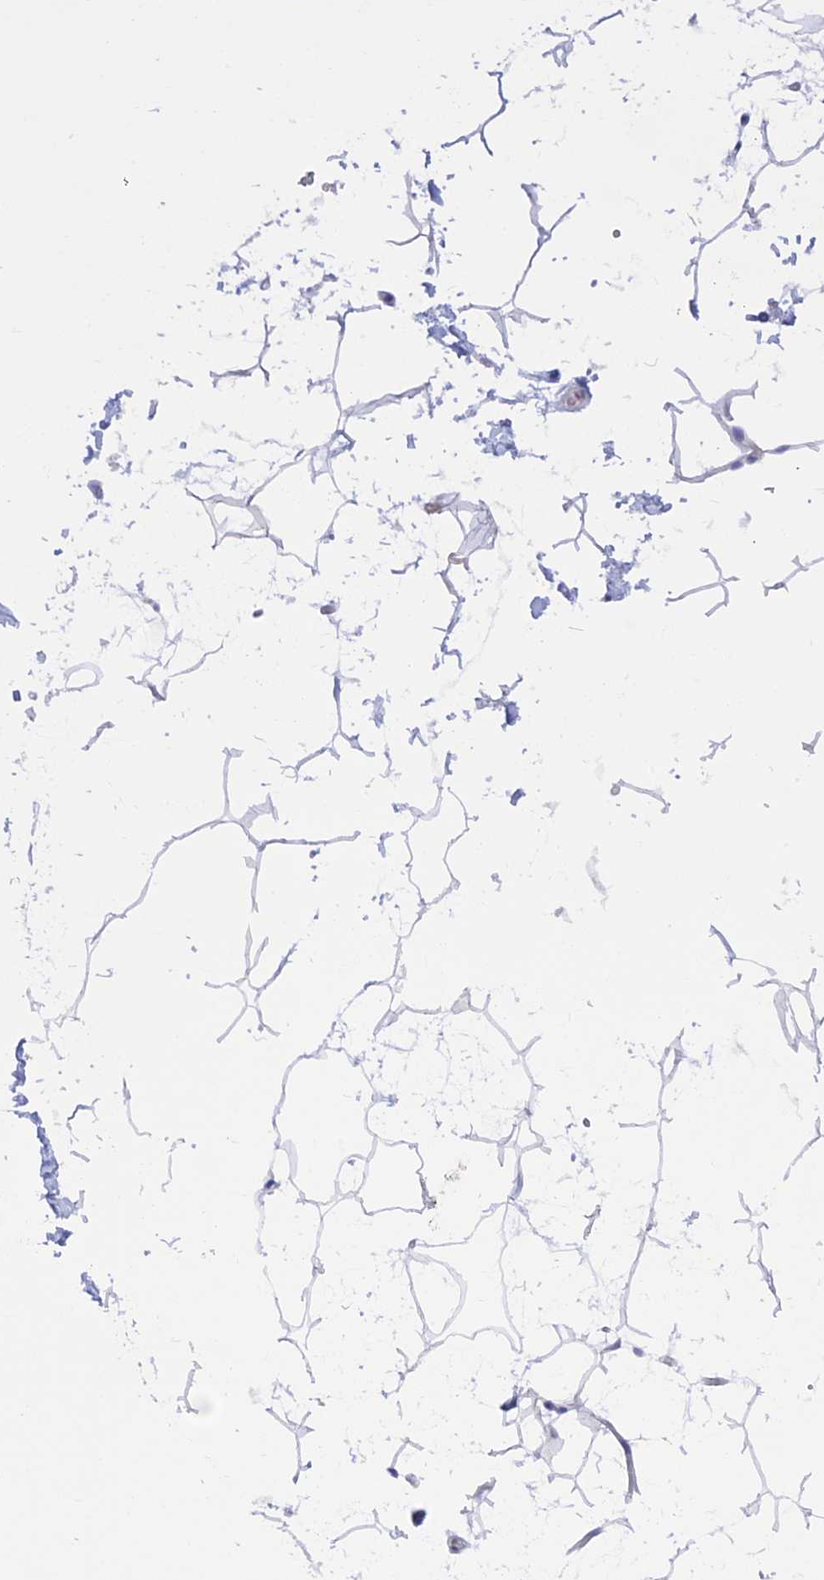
{"staining": {"intensity": "negative", "quantity": "none", "location": "none"}, "tissue": "adipose tissue", "cell_type": "Adipocytes", "image_type": "normal", "snomed": [{"axis": "morphology", "description": "Normal tissue, NOS"}, {"axis": "topography", "description": "Gallbladder"}, {"axis": "topography", "description": "Peripheral nerve tissue"}], "caption": "IHC of benign adipose tissue shows no positivity in adipocytes.", "gene": "ZNF563", "patient": {"sex": "male", "age": 38}}